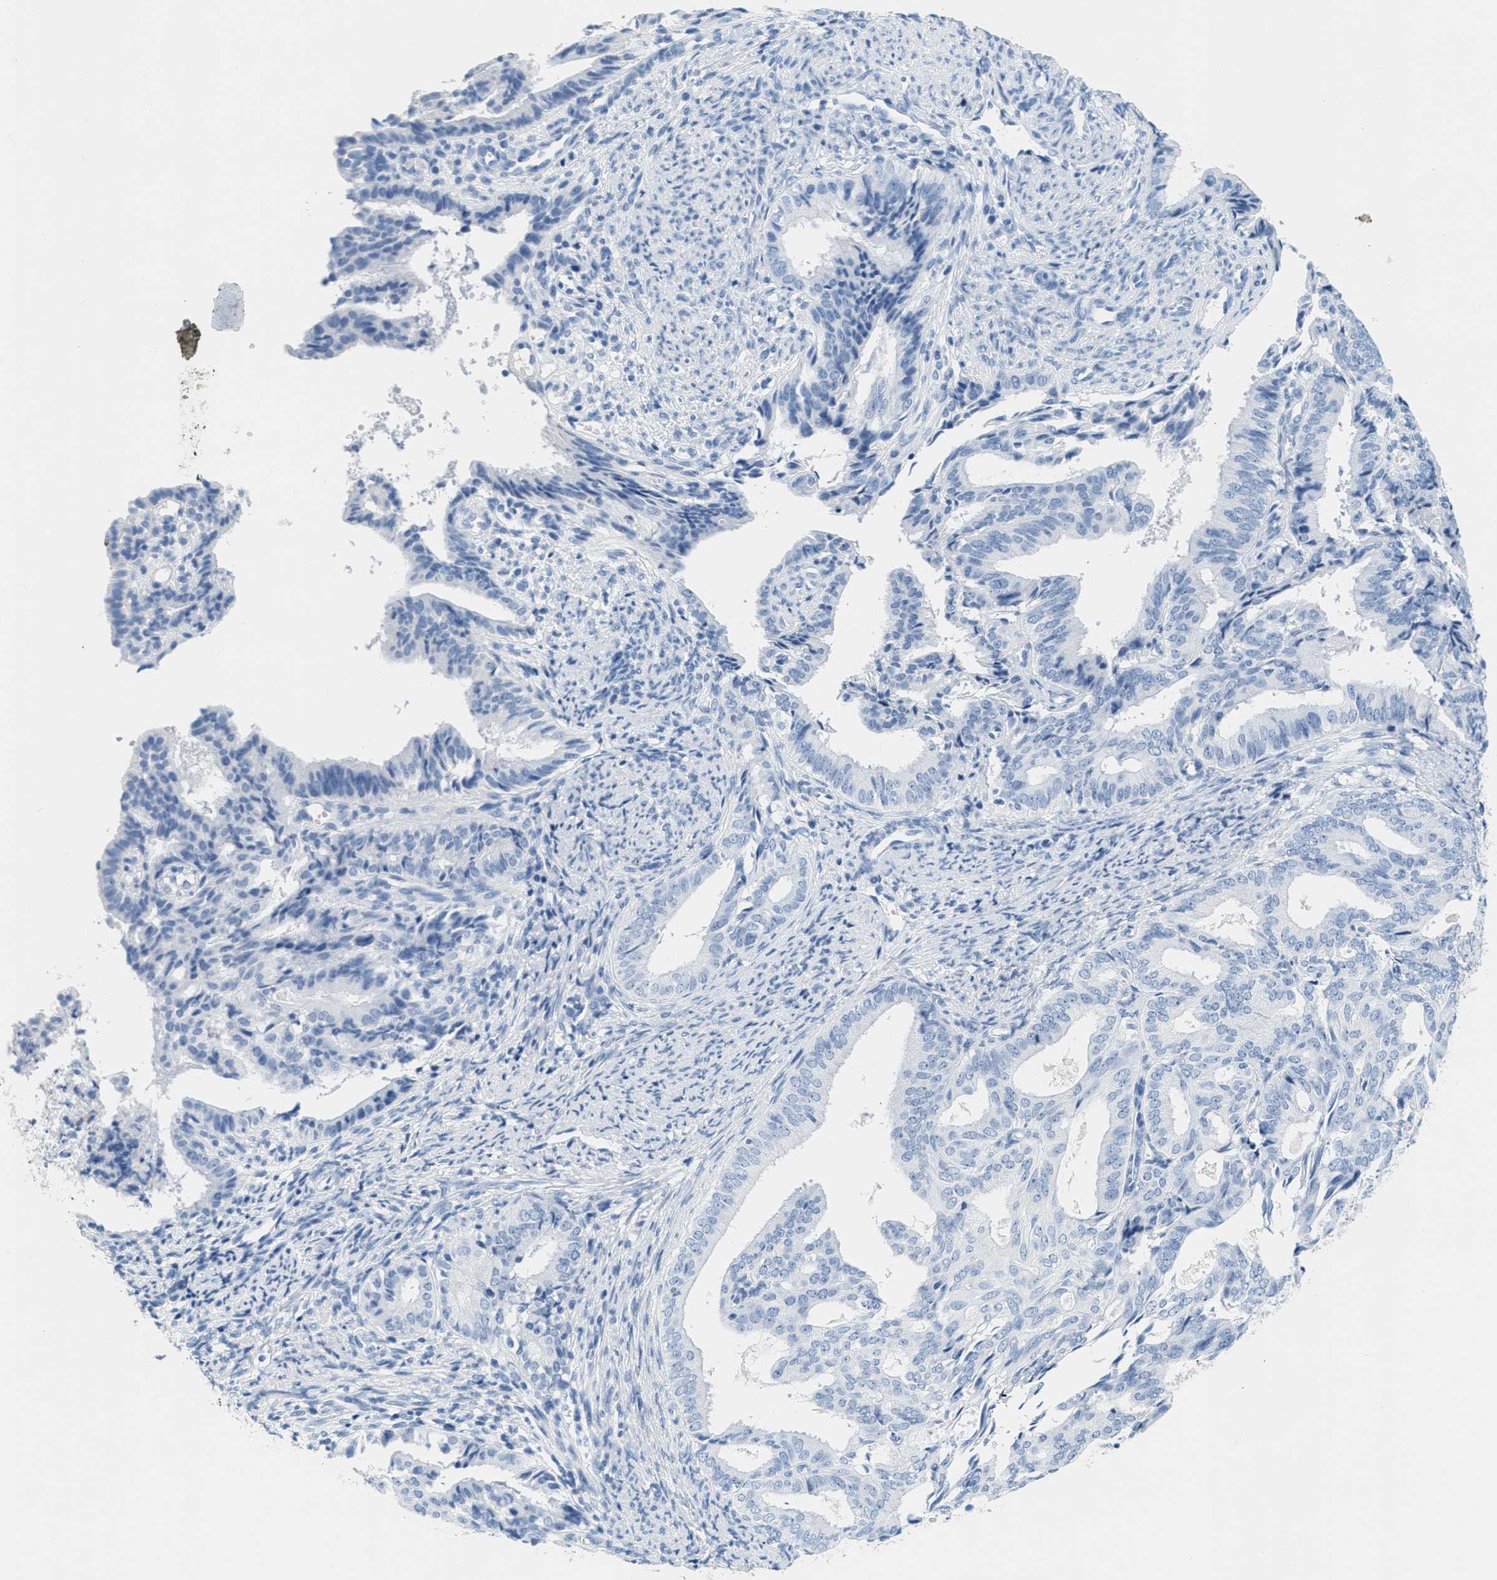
{"staining": {"intensity": "negative", "quantity": "none", "location": "none"}, "tissue": "endometrial cancer", "cell_type": "Tumor cells", "image_type": "cancer", "snomed": [{"axis": "morphology", "description": "Adenocarcinoma, NOS"}, {"axis": "topography", "description": "Endometrium"}], "caption": "Micrograph shows no protein staining in tumor cells of endometrial cancer tissue.", "gene": "GPM6A", "patient": {"sex": "female", "age": 58}}